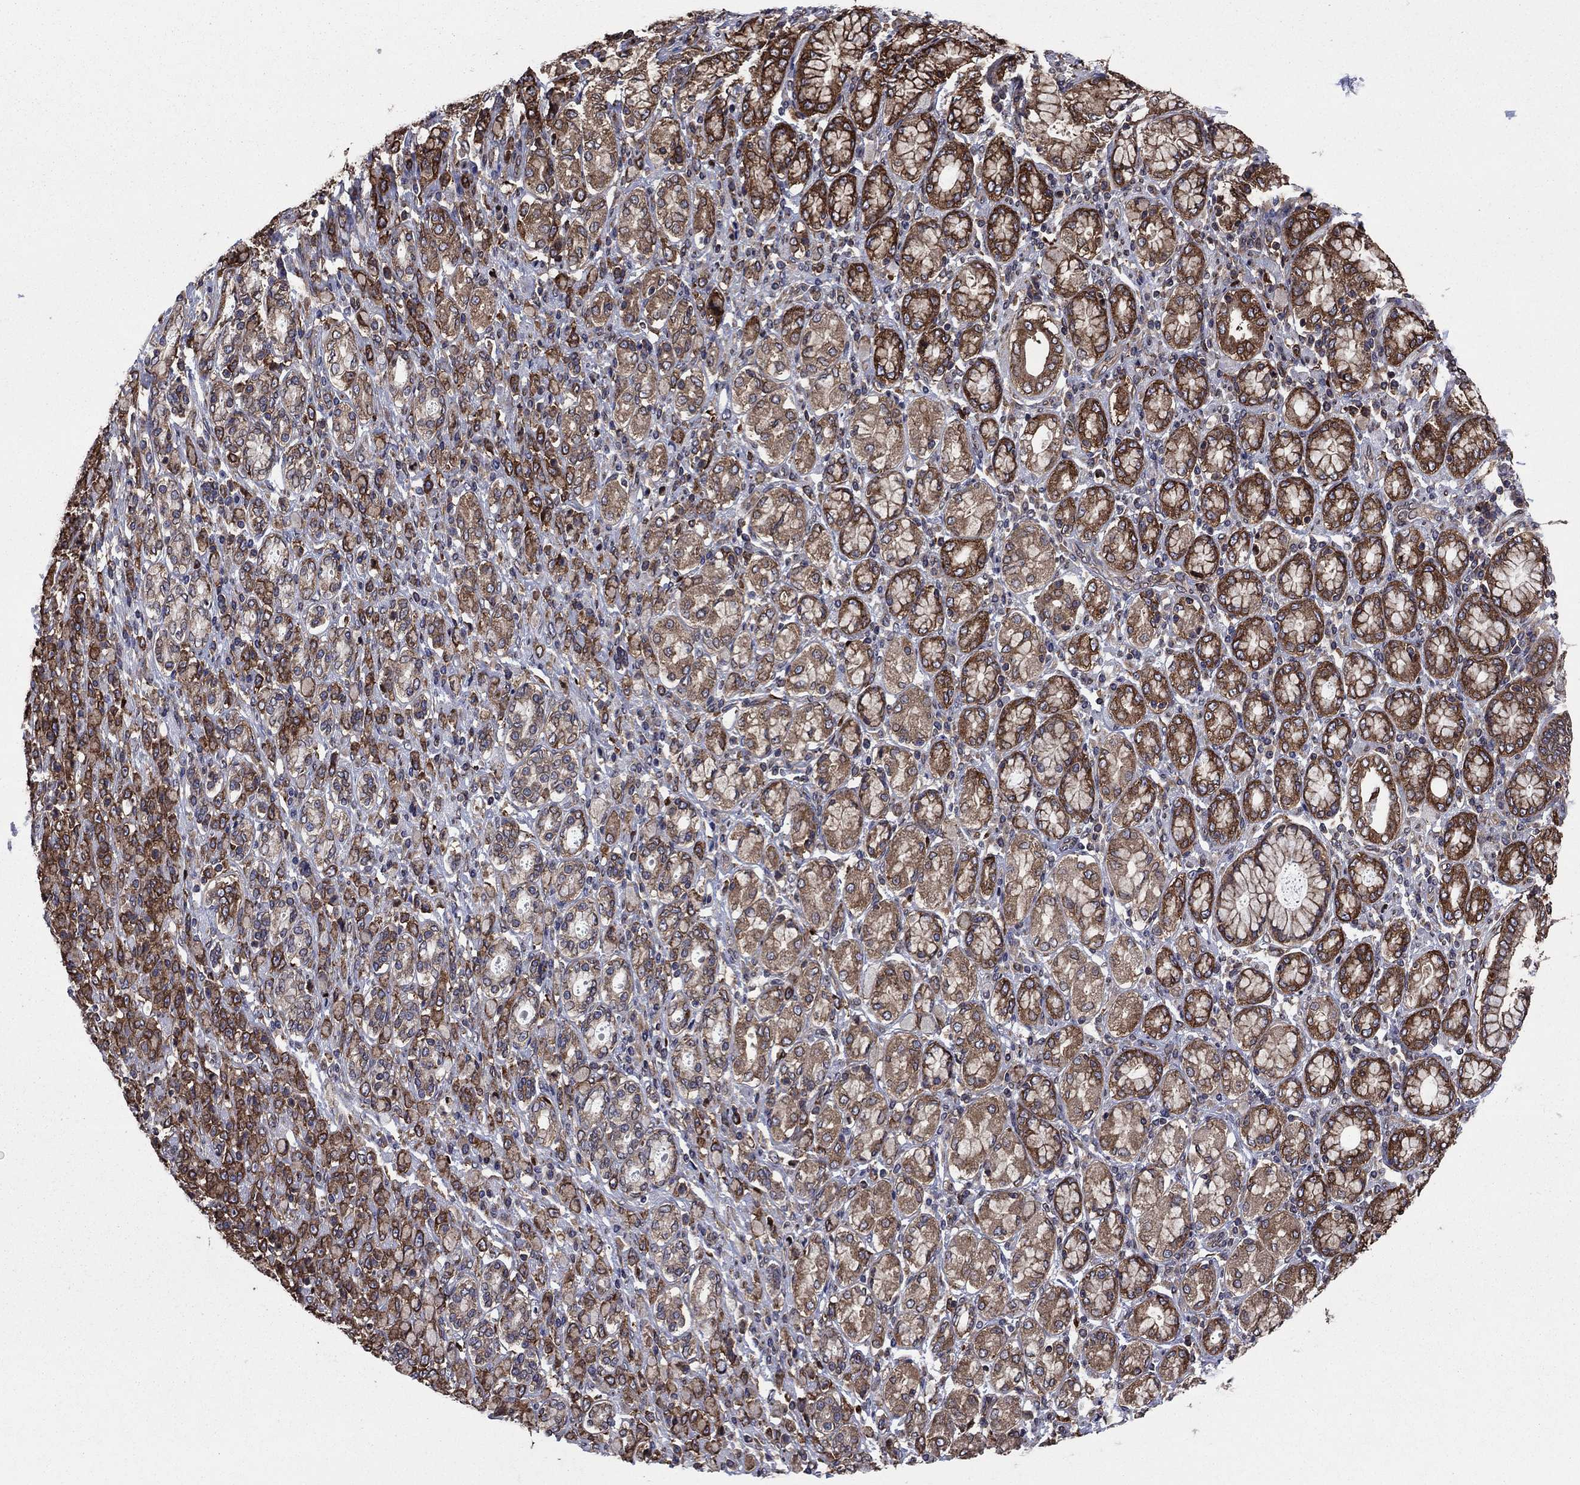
{"staining": {"intensity": "strong", "quantity": ">75%", "location": "cytoplasmic/membranous"}, "tissue": "stomach cancer", "cell_type": "Tumor cells", "image_type": "cancer", "snomed": [{"axis": "morphology", "description": "Normal tissue, NOS"}, {"axis": "morphology", "description": "Adenocarcinoma, NOS"}, {"axis": "topography", "description": "Stomach"}], "caption": "Tumor cells show strong cytoplasmic/membranous staining in about >75% of cells in adenocarcinoma (stomach). Using DAB (3,3'-diaminobenzidine) (brown) and hematoxylin (blue) stains, captured at high magnification using brightfield microscopy.", "gene": "YBX1", "patient": {"sex": "female", "age": 79}}